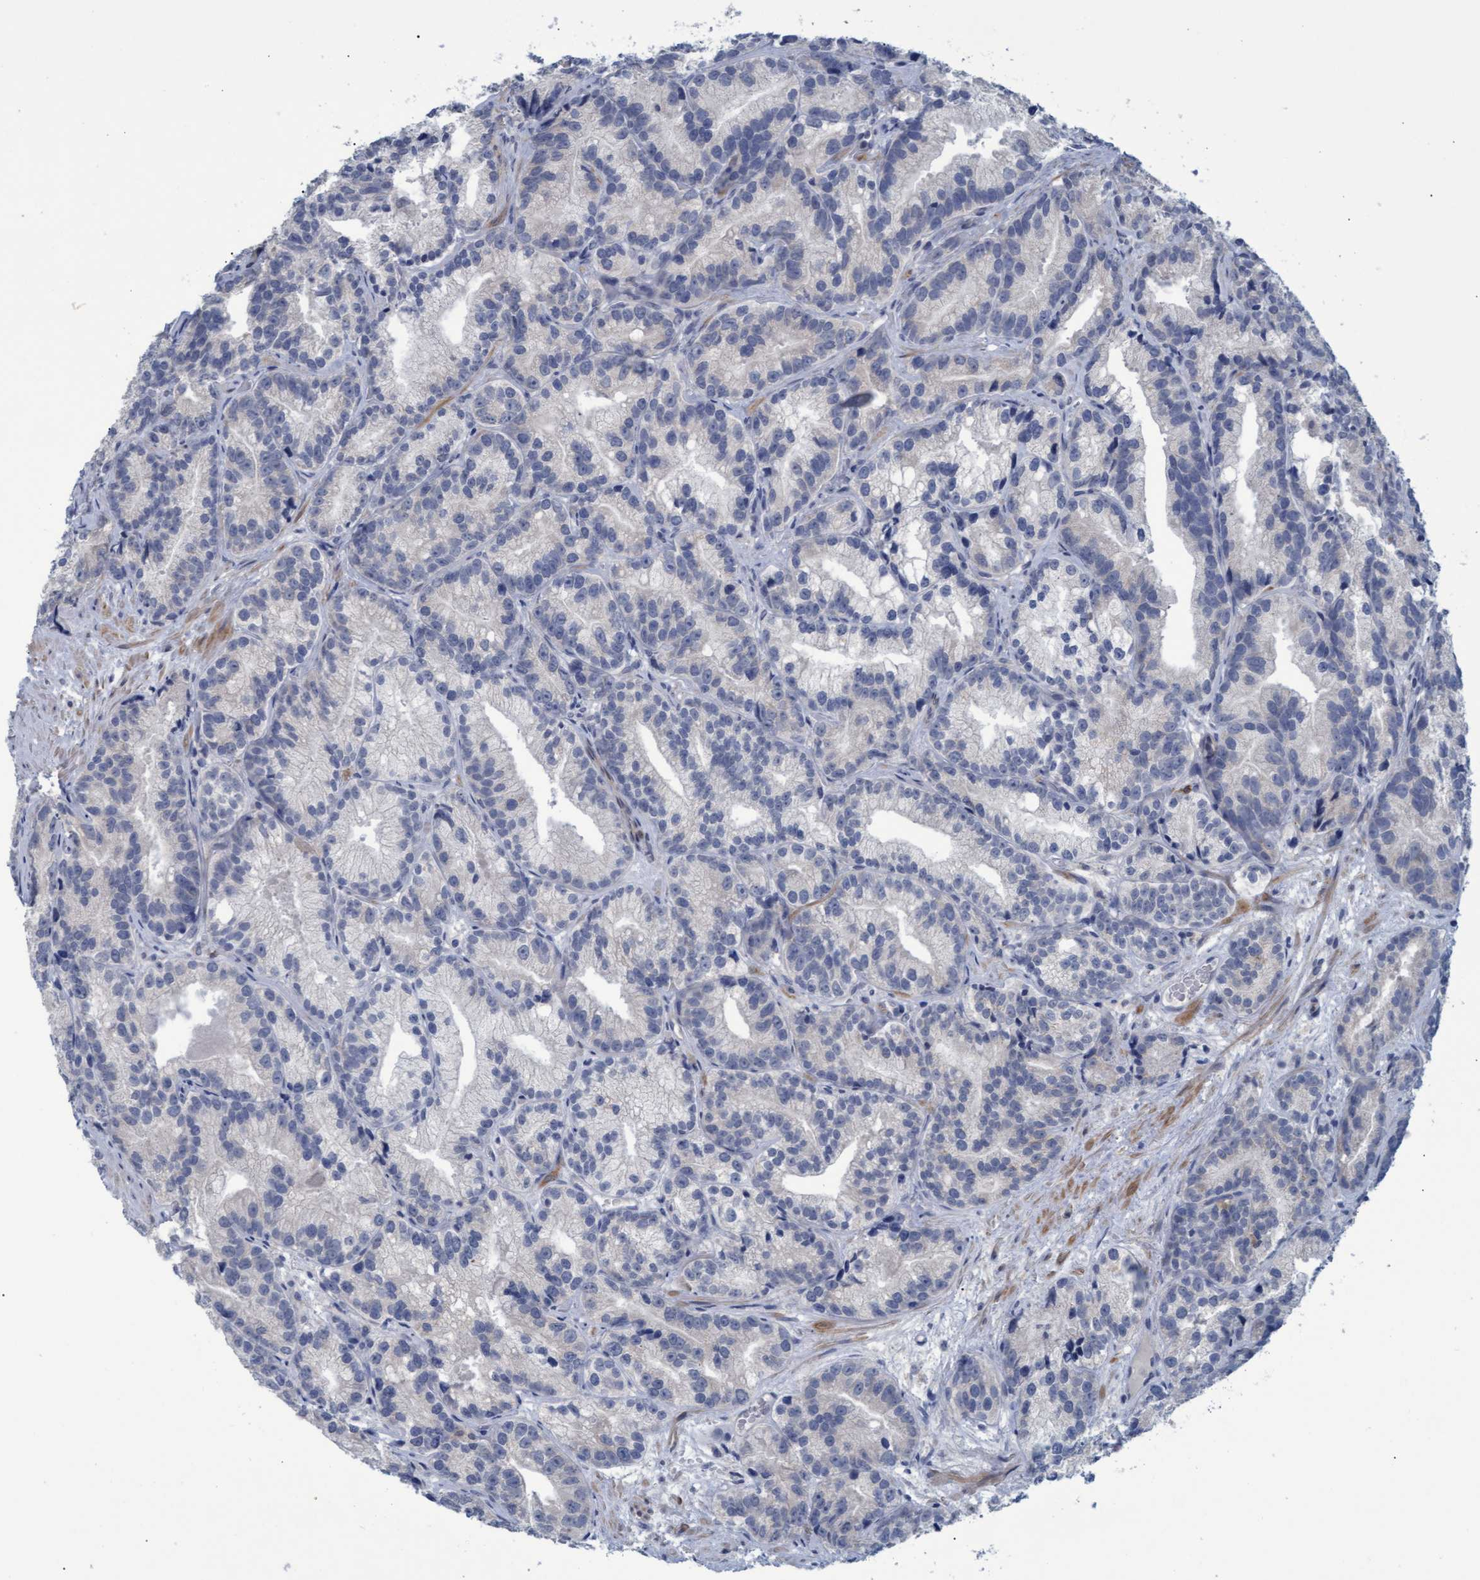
{"staining": {"intensity": "negative", "quantity": "none", "location": "none"}, "tissue": "prostate cancer", "cell_type": "Tumor cells", "image_type": "cancer", "snomed": [{"axis": "morphology", "description": "Adenocarcinoma, Low grade"}, {"axis": "topography", "description": "Prostate"}], "caption": "Tumor cells show no significant staining in prostate cancer. (DAB (3,3'-diaminobenzidine) immunohistochemistry, high magnification).", "gene": "SSTR3", "patient": {"sex": "male", "age": 89}}